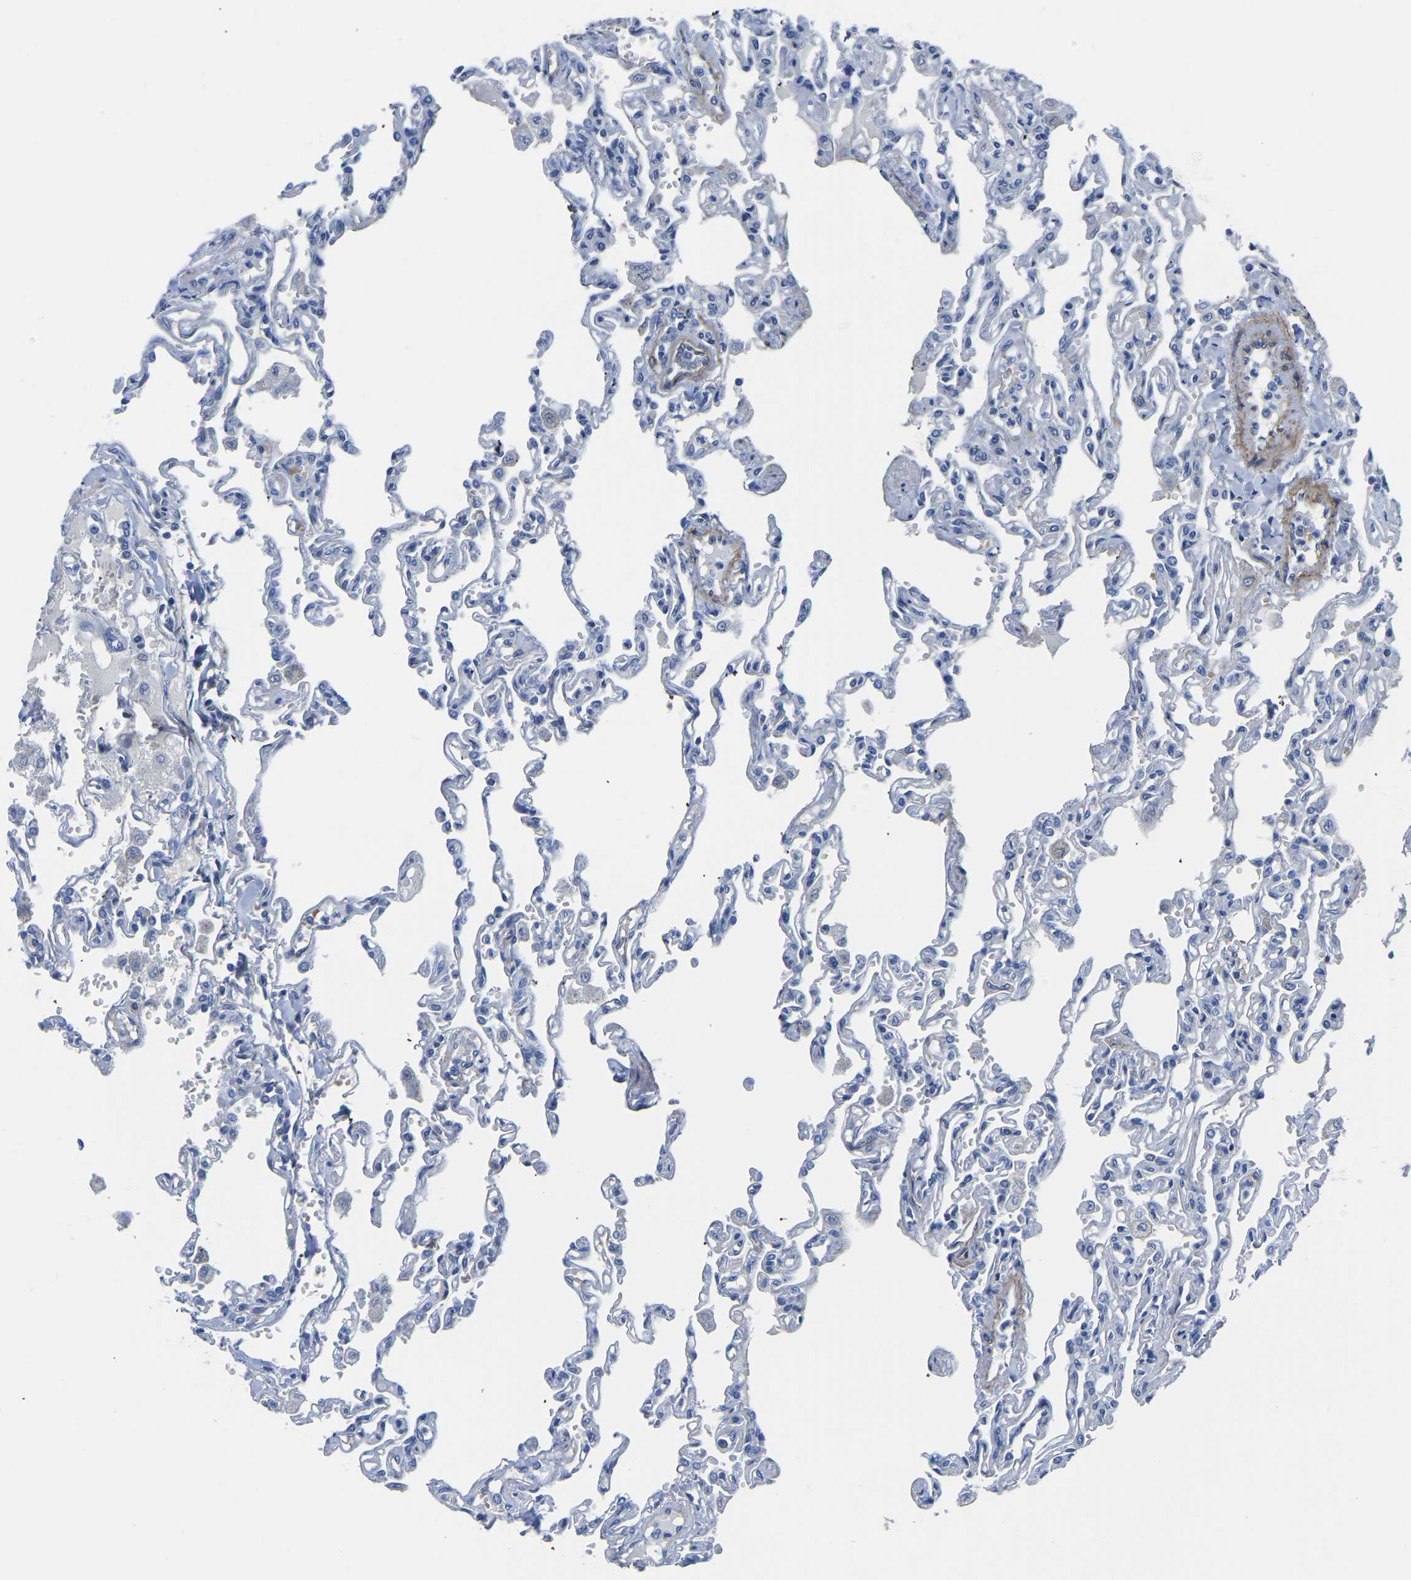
{"staining": {"intensity": "negative", "quantity": "none", "location": "none"}, "tissue": "lung", "cell_type": "Alveolar cells", "image_type": "normal", "snomed": [{"axis": "morphology", "description": "Normal tissue, NOS"}, {"axis": "topography", "description": "Lung"}], "caption": "Immunohistochemistry (IHC) photomicrograph of unremarkable human lung stained for a protein (brown), which demonstrates no positivity in alveolar cells.", "gene": "SLC45A3", "patient": {"sex": "male", "age": 21}}